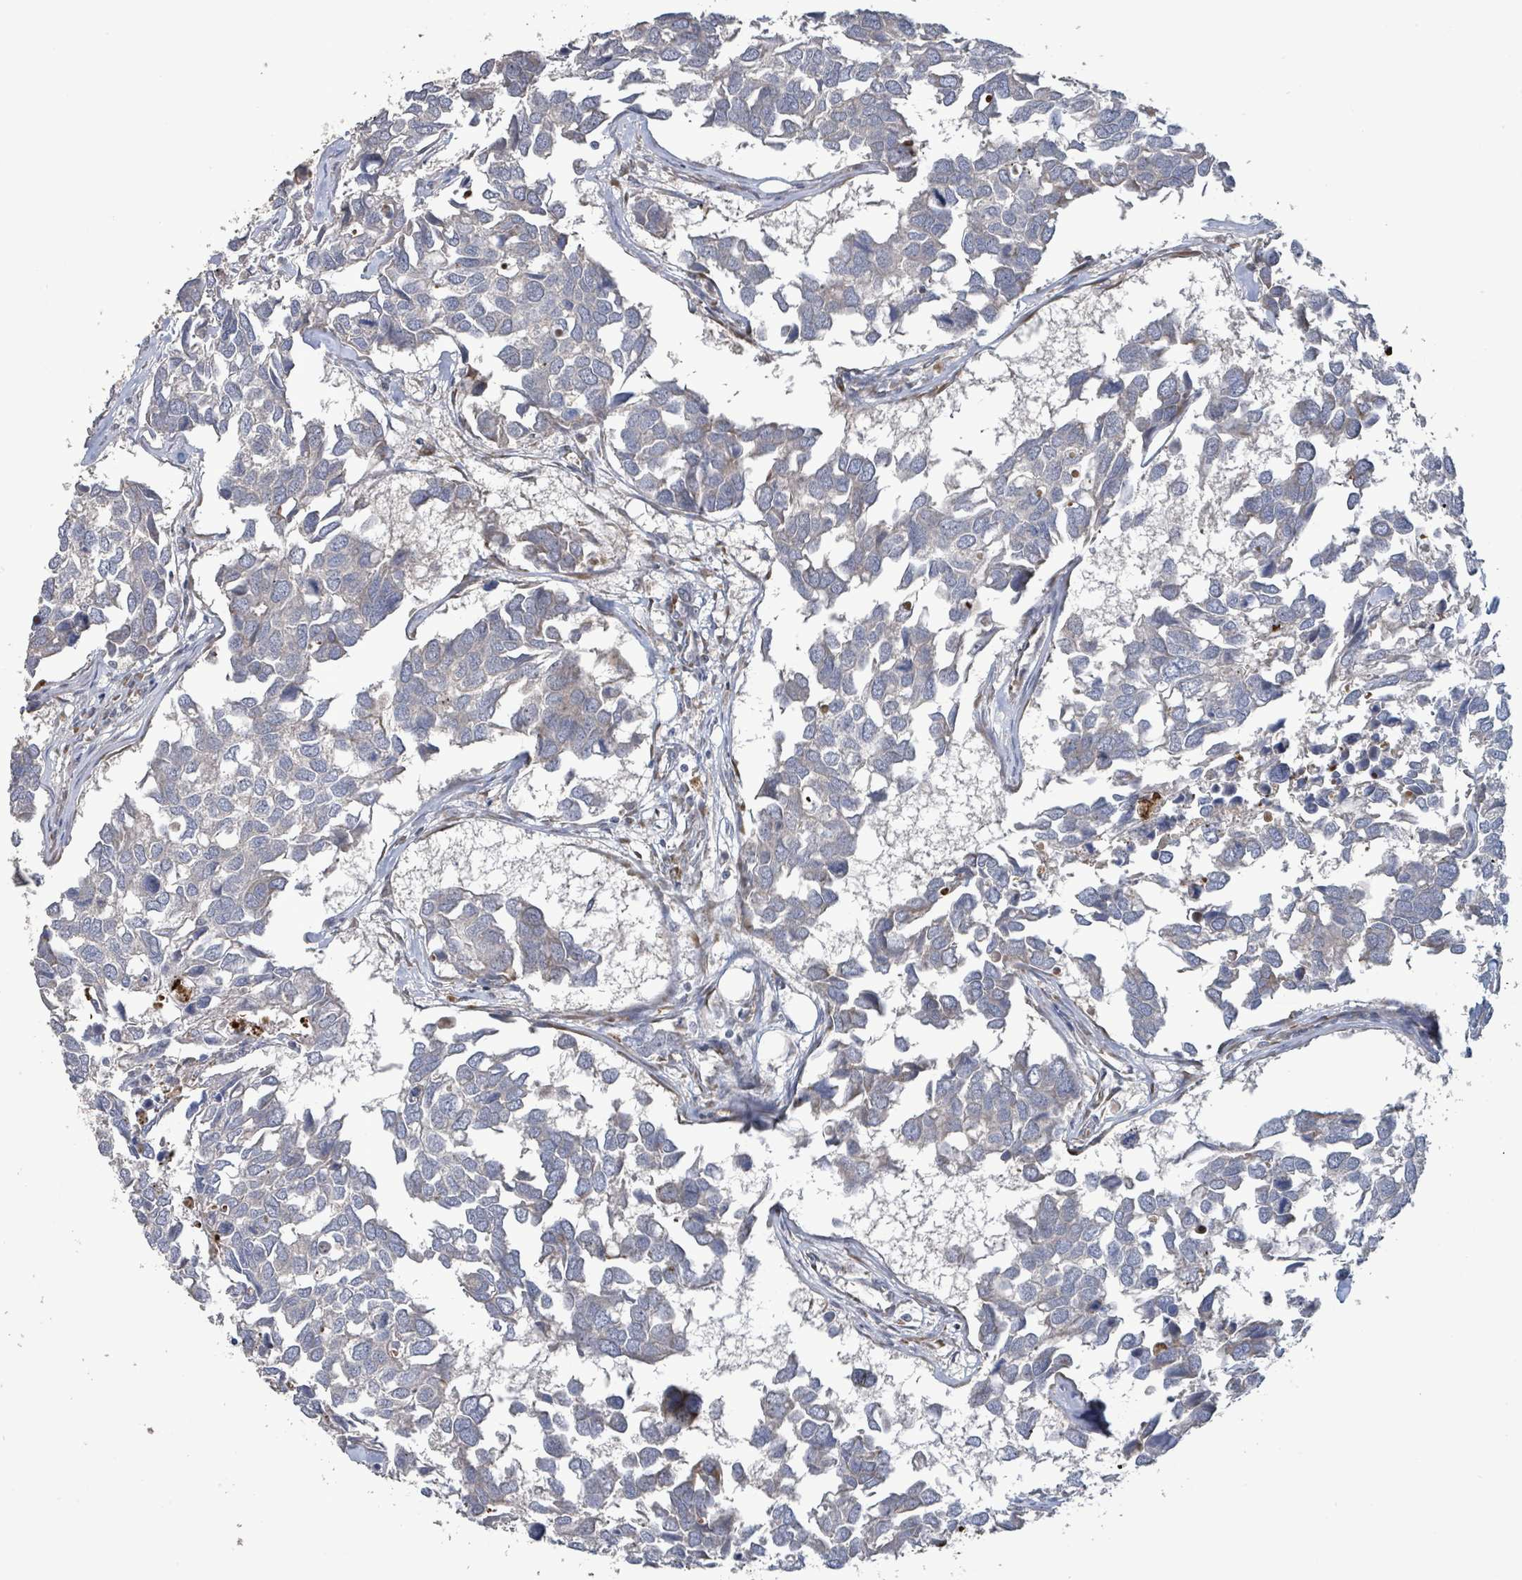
{"staining": {"intensity": "negative", "quantity": "none", "location": "none"}, "tissue": "breast cancer", "cell_type": "Tumor cells", "image_type": "cancer", "snomed": [{"axis": "morphology", "description": "Duct carcinoma"}, {"axis": "topography", "description": "Breast"}], "caption": "Tumor cells are negative for protein expression in human breast cancer (intraductal carcinoma).", "gene": "LILRA4", "patient": {"sex": "female", "age": 83}}